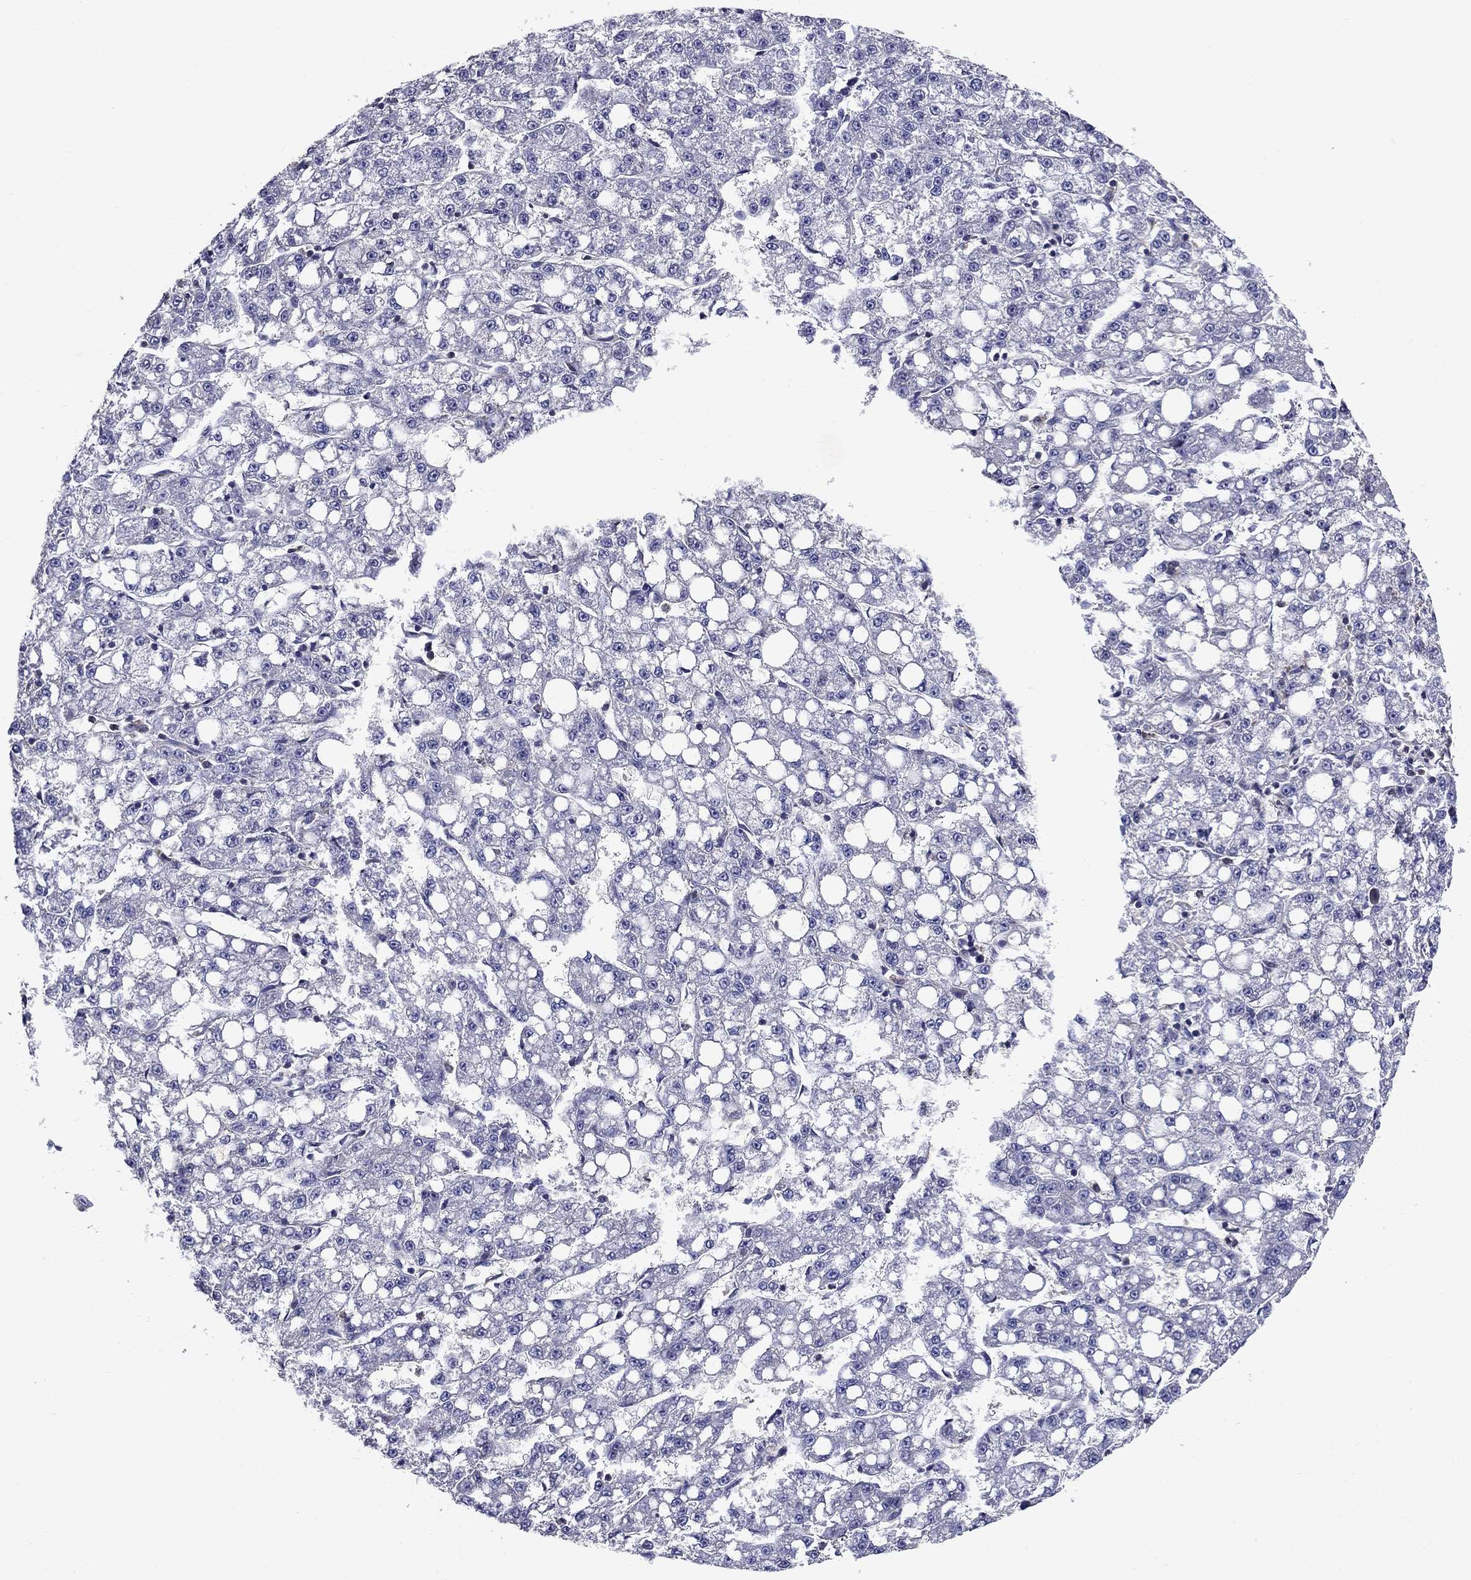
{"staining": {"intensity": "negative", "quantity": "none", "location": "none"}, "tissue": "liver cancer", "cell_type": "Tumor cells", "image_type": "cancer", "snomed": [{"axis": "morphology", "description": "Carcinoma, Hepatocellular, NOS"}, {"axis": "topography", "description": "Liver"}], "caption": "IHC of human liver hepatocellular carcinoma reveals no positivity in tumor cells.", "gene": "GLTP", "patient": {"sex": "female", "age": 65}}